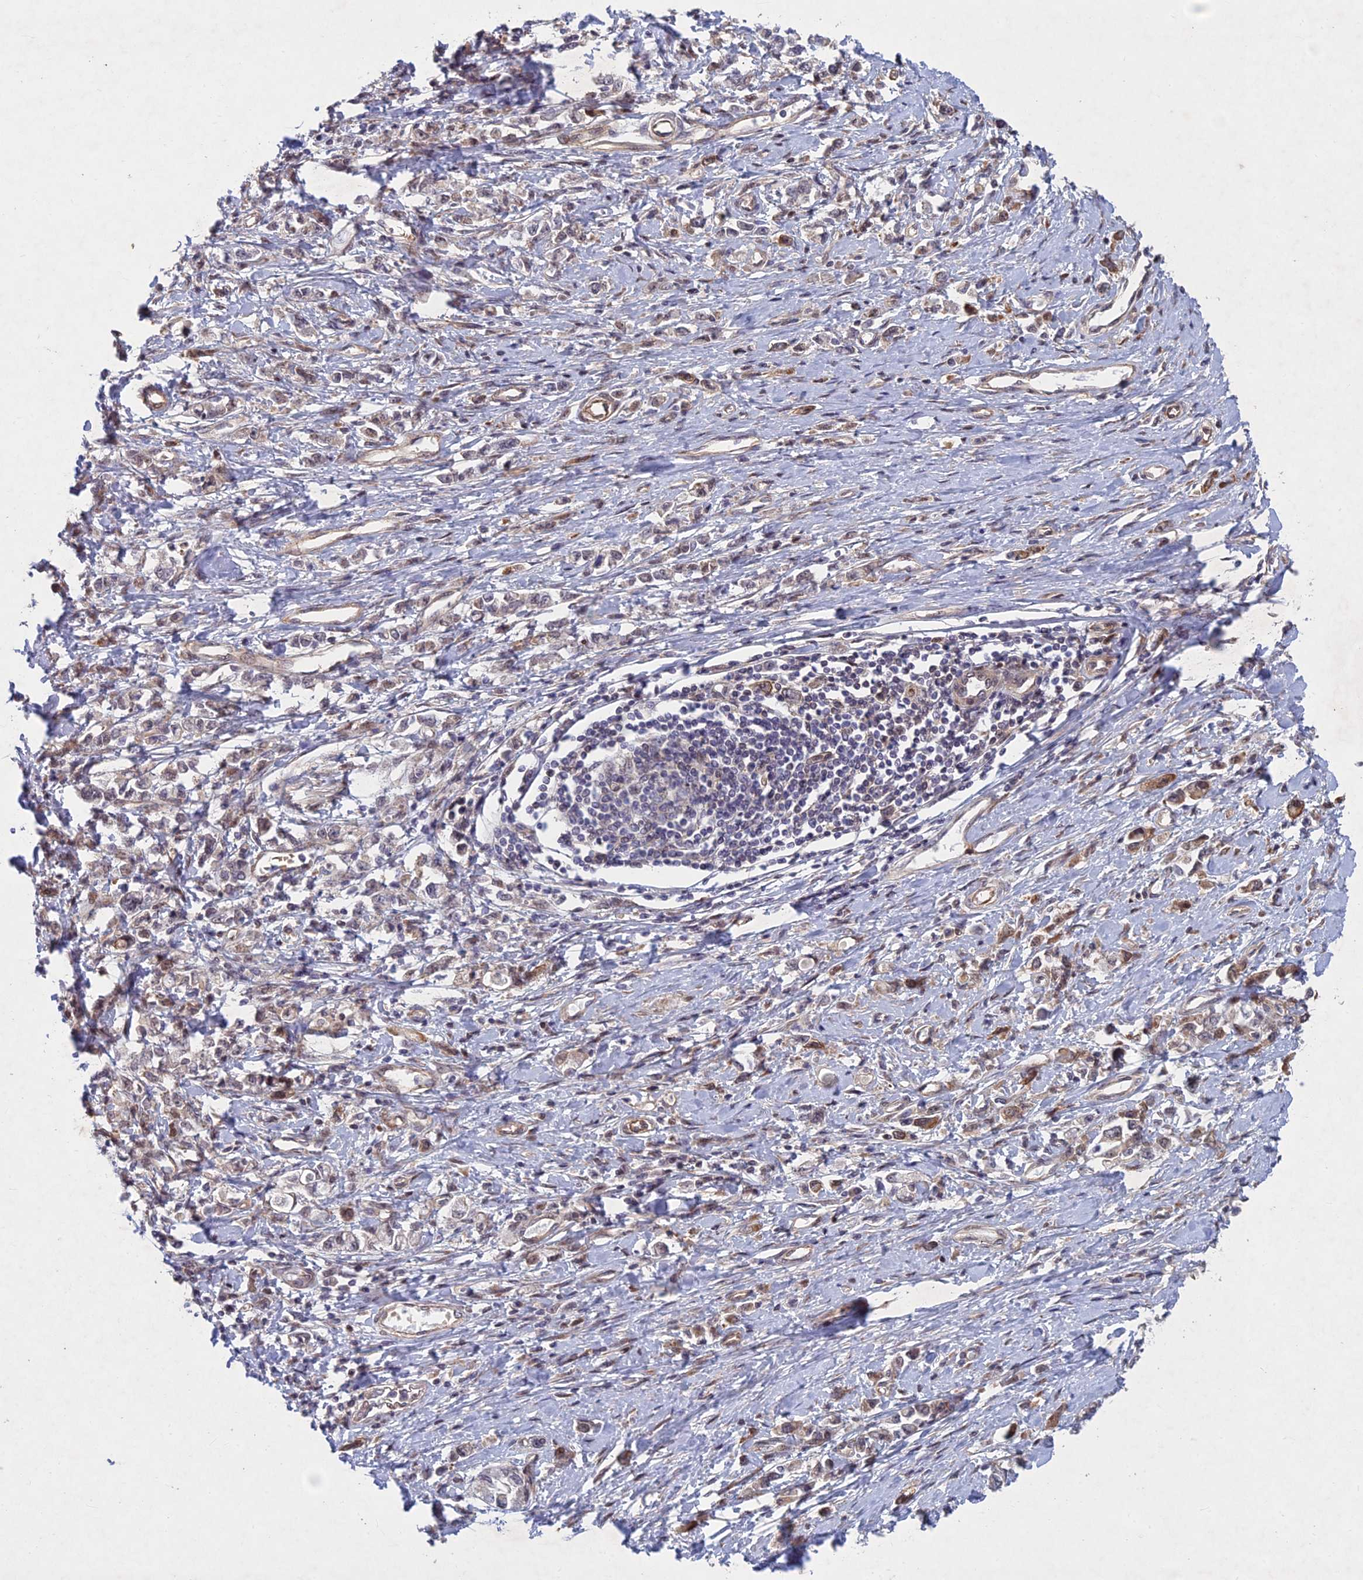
{"staining": {"intensity": "weak", "quantity": "<25%", "location": "cytoplasmic/membranous"}, "tissue": "stomach cancer", "cell_type": "Tumor cells", "image_type": "cancer", "snomed": [{"axis": "morphology", "description": "Adenocarcinoma, NOS"}, {"axis": "topography", "description": "Stomach"}], "caption": "Immunohistochemical staining of human stomach cancer (adenocarcinoma) displays no significant staining in tumor cells.", "gene": "PTHLH", "patient": {"sex": "female", "age": 76}}